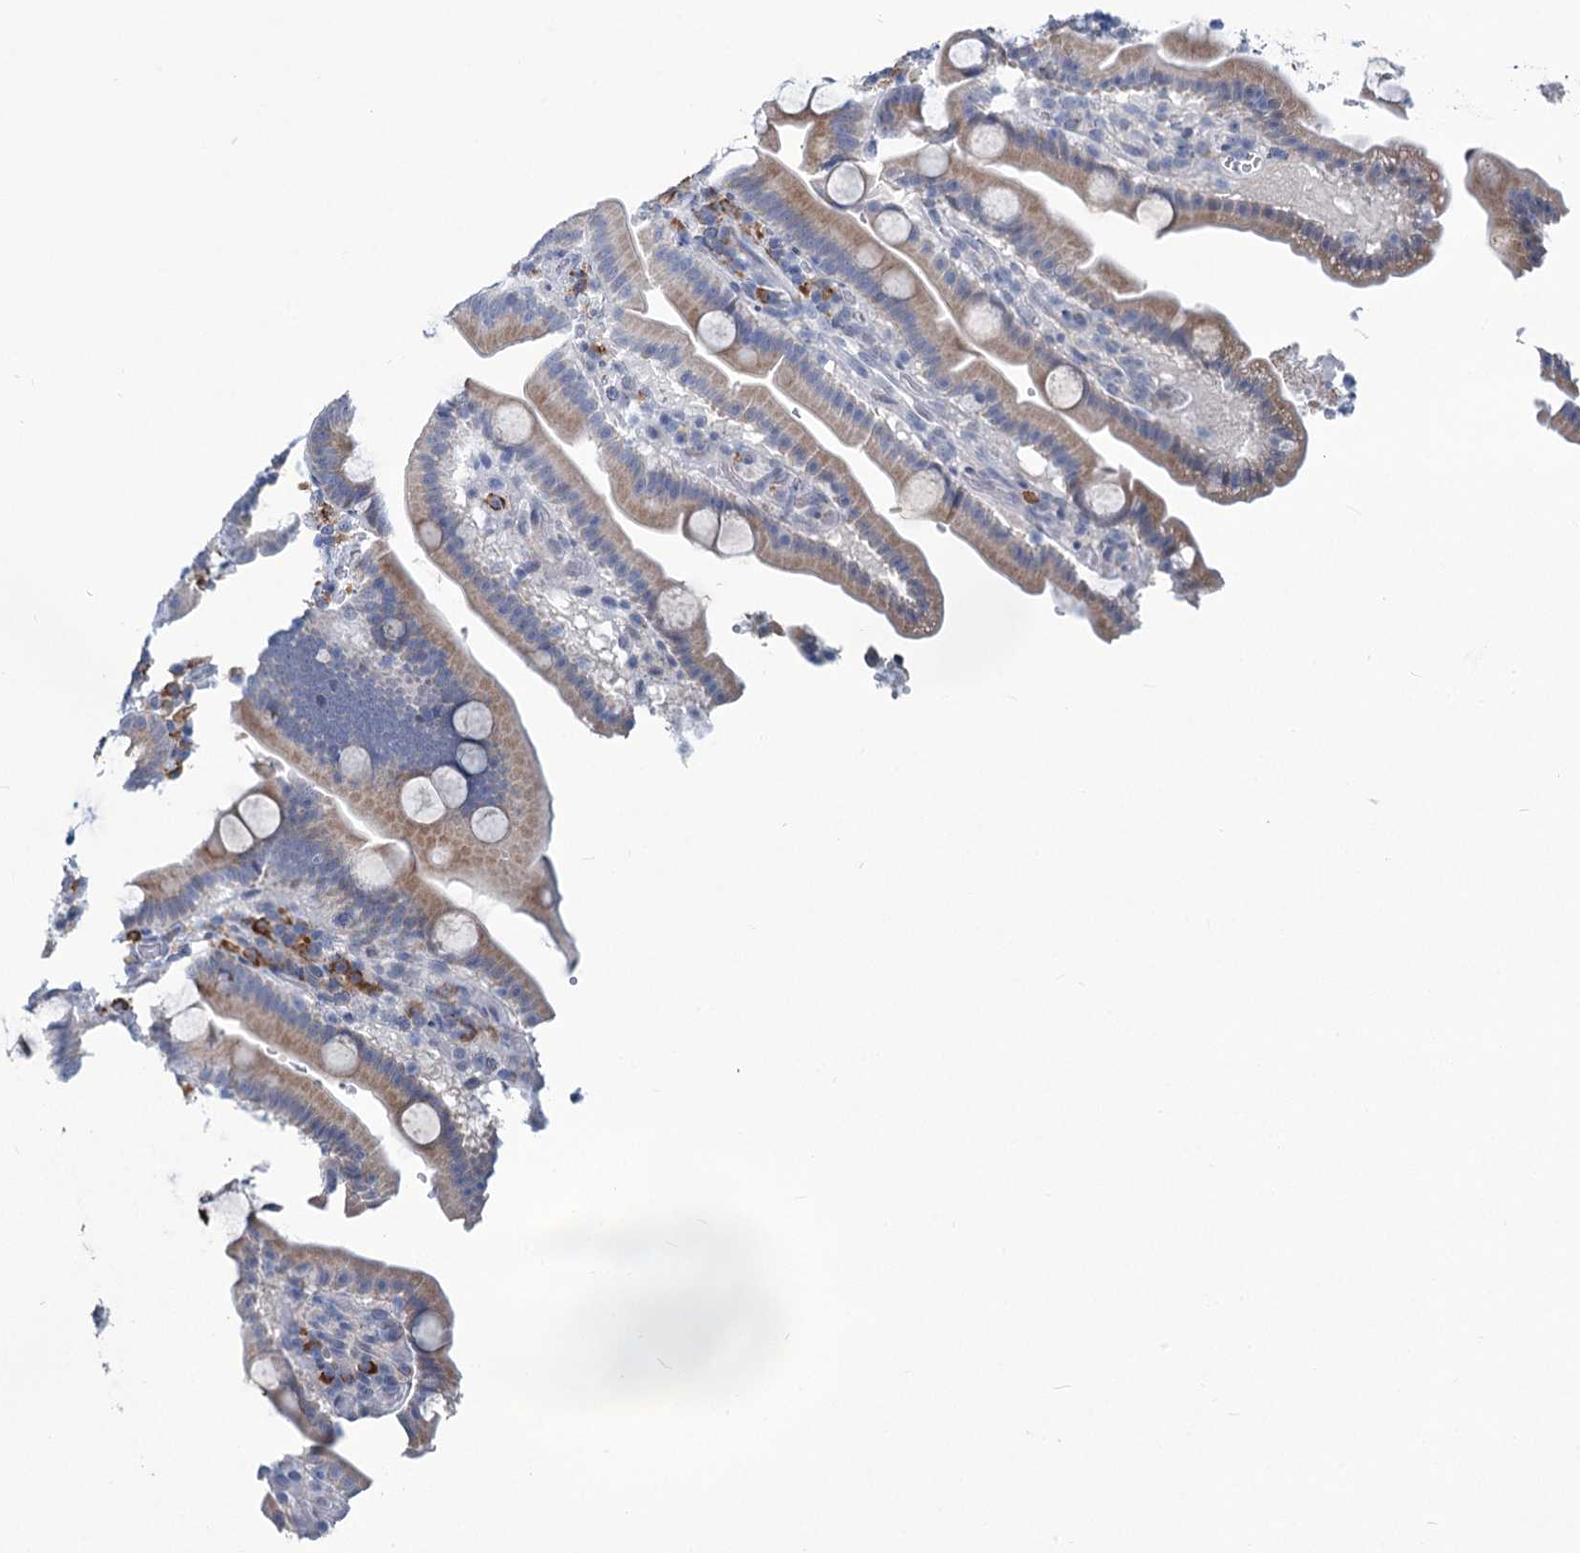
{"staining": {"intensity": "moderate", "quantity": "25%-75%", "location": "cytoplasmic/membranous"}, "tissue": "duodenum", "cell_type": "Glandular cells", "image_type": "normal", "snomed": [{"axis": "morphology", "description": "Normal tissue, NOS"}, {"axis": "topography", "description": "Duodenum"}], "caption": "Immunohistochemical staining of benign duodenum reveals moderate cytoplasmic/membranous protein positivity in about 25%-75% of glandular cells.", "gene": "NEU3", "patient": {"sex": "male", "age": 55}}